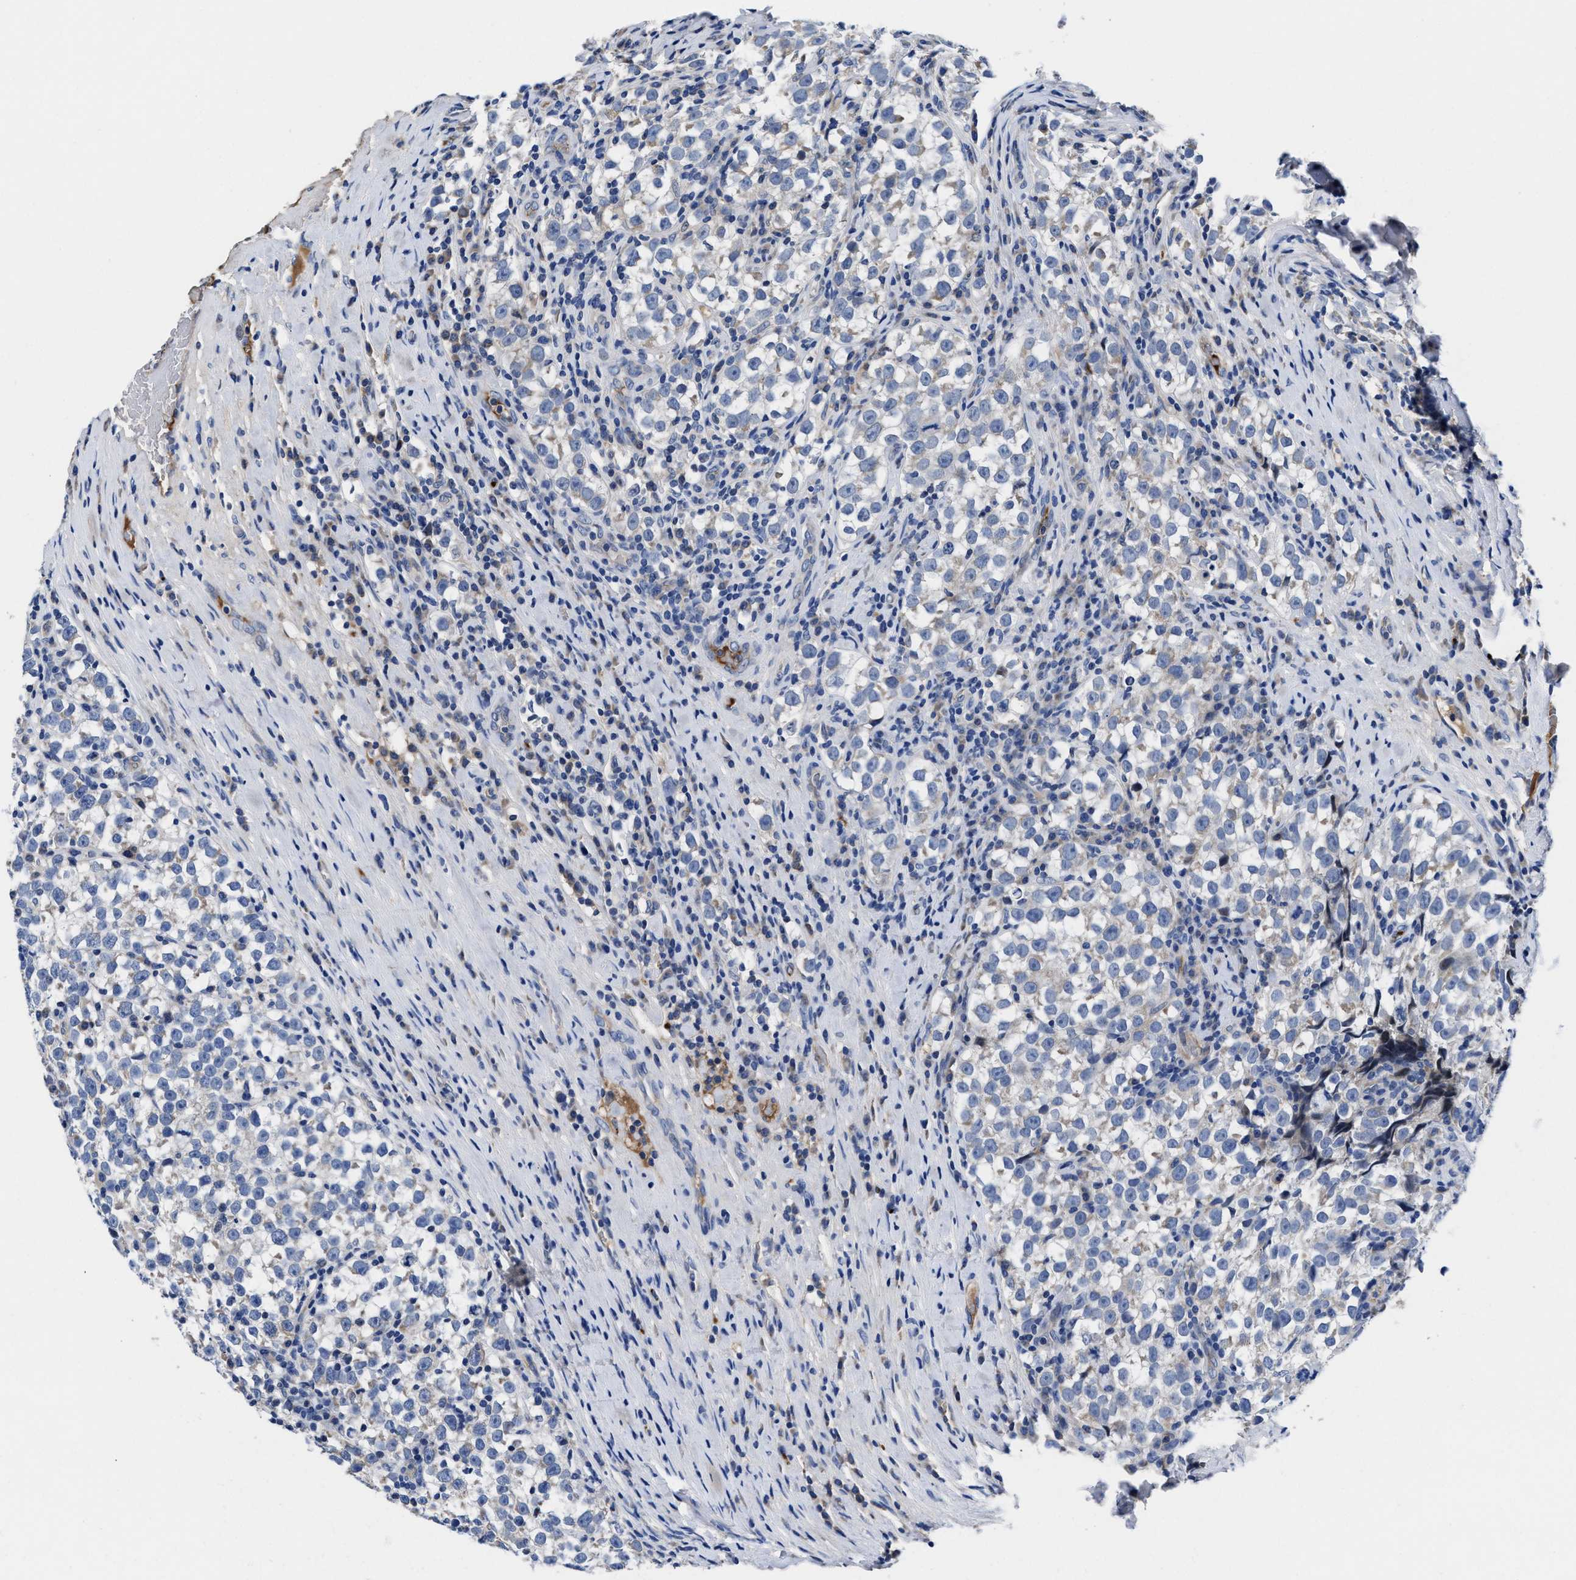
{"staining": {"intensity": "negative", "quantity": "none", "location": "none"}, "tissue": "testis cancer", "cell_type": "Tumor cells", "image_type": "cancer", "snomed": [{"axis": "morphology", "description": "Normal tissue, NOS"}, {"axis": "morphology", "description": "Seminoma, NOS"}, {"axis": "topography", "description": "Testis"}], "caption": "DAB immunohistochemical staining of testis cancer demonstrates no significant staining in tumor cells.", "gene": "DHRS13", "patient": {"sex": "male", "age": 43}}